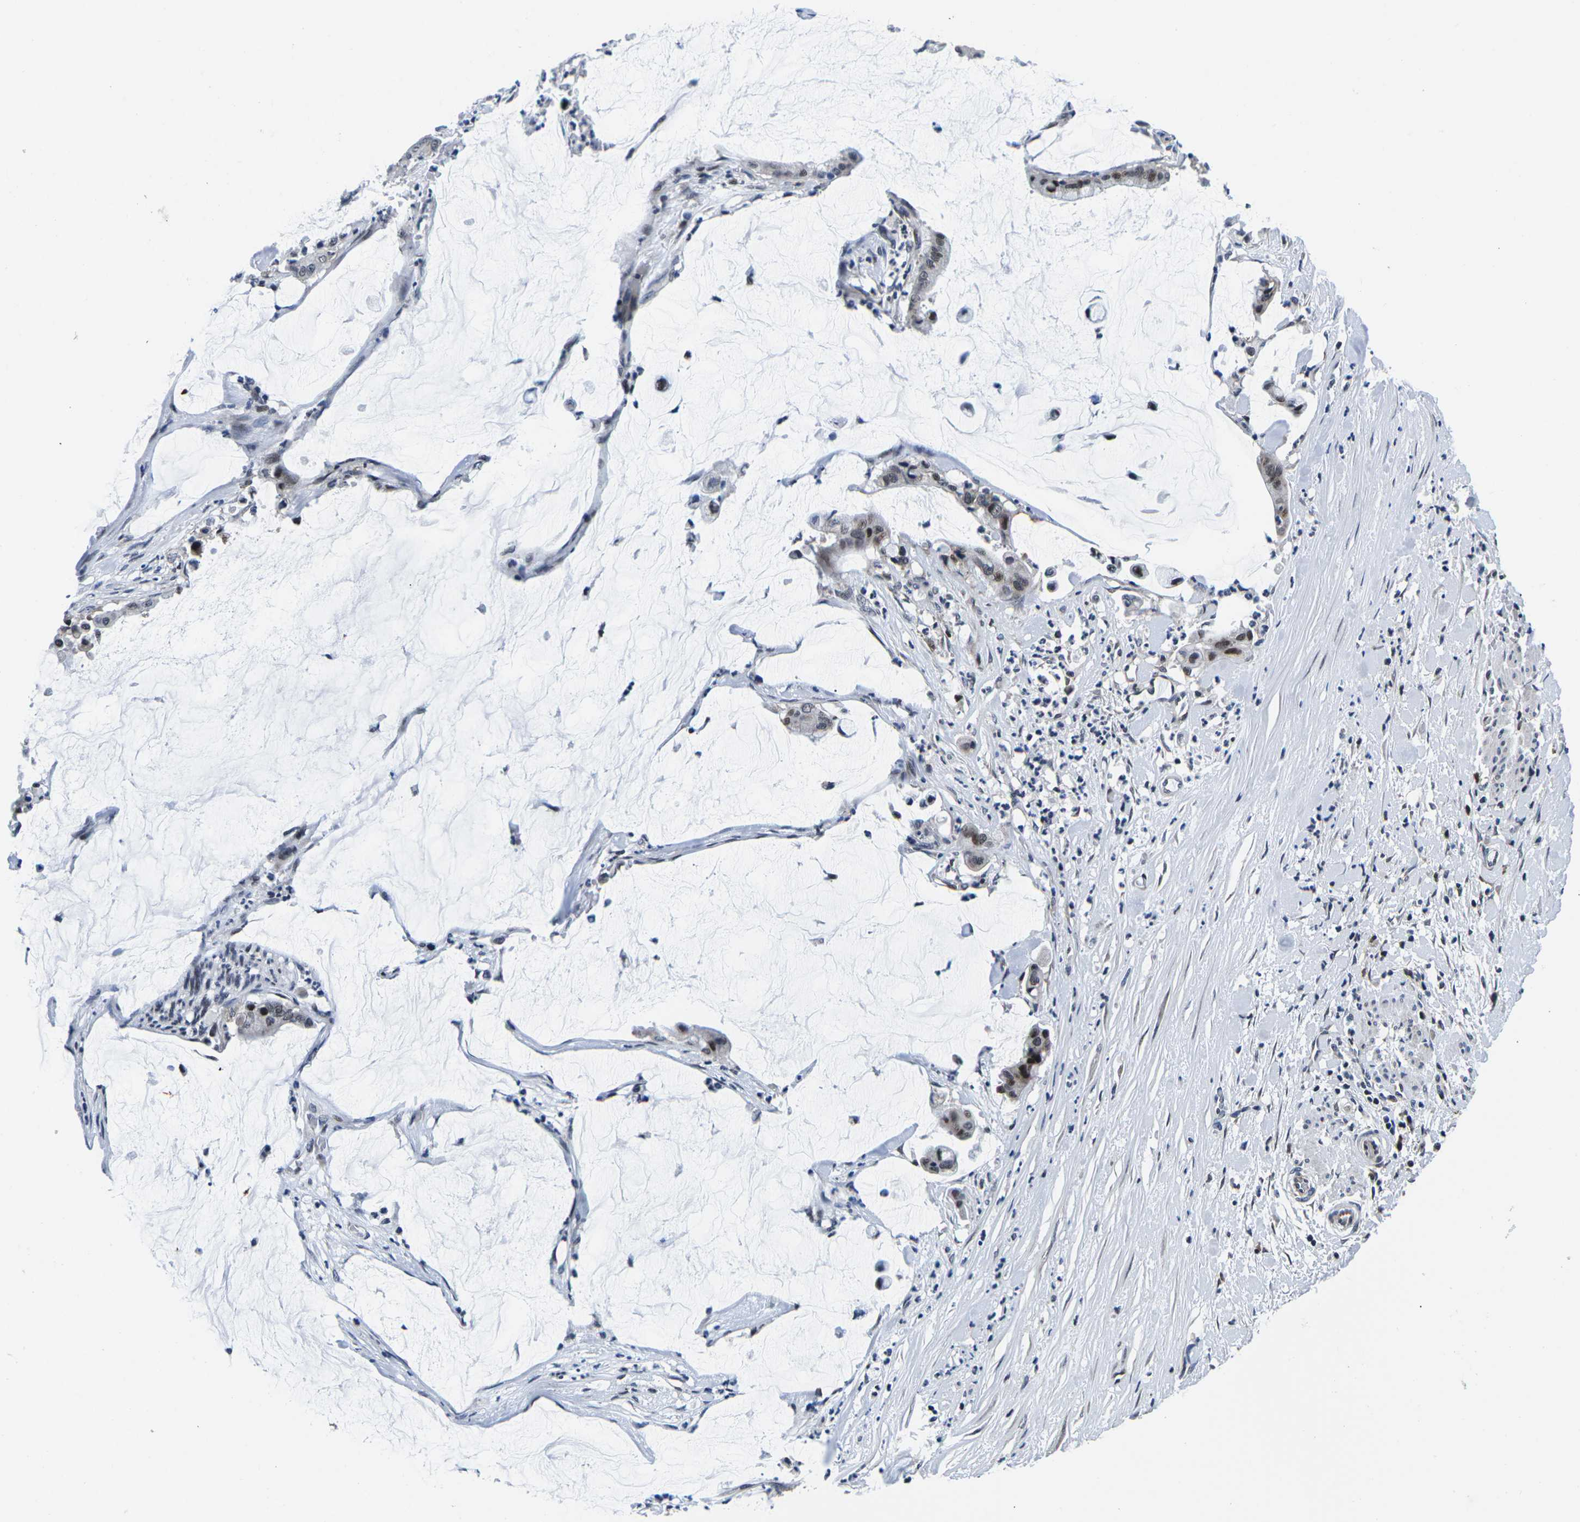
{"staining": {"intensity": "strong", "quantity": "25%-75%", "location": "nuclear"}, "tissue": "pancreatic cancer", "cell_type": "Tumor cells", "image_type": "cancer", "snomed": [{"axis": "morphology", "description": "Adenocarcinoma, NOS"}, {"axis": "topography", "description": "Pancreas"}], "caption": "A micrograph of pancreatic cancer (adenocarcinoma) stained for a protein shows strong nuclear brown staining in tumor cells.", "gene": "CDC73", "patient": {"sex": "male", "age": 41}}